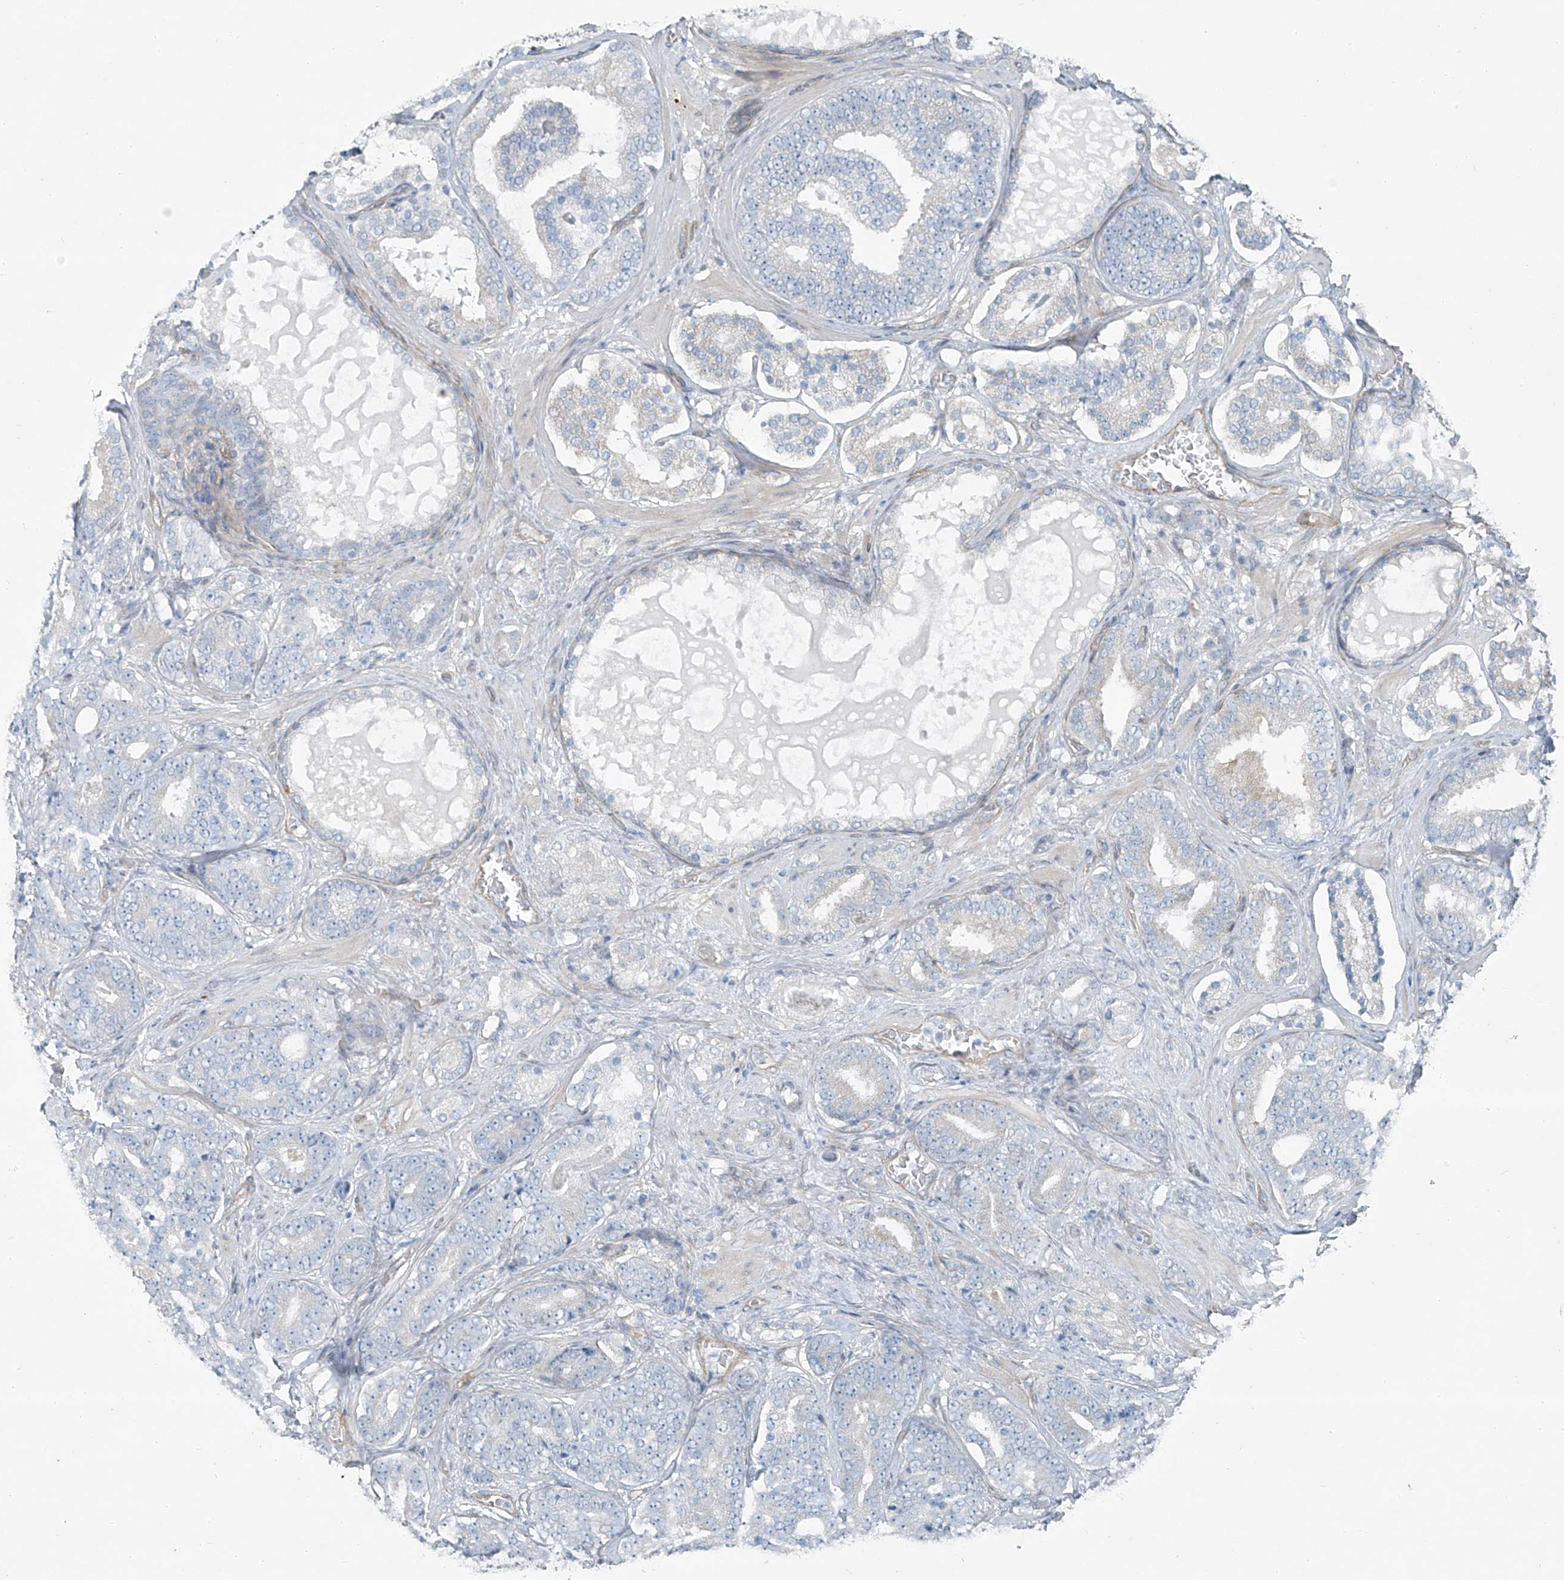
{"staining": {"intensity": "negative", "quantity": "none", "location": "none"}, "tissue": "prostate cancer", "cell_type": "Tumor cells", "image_type": "cancer", "snomed": [{"axis": "morphology", "description": "Adenocarcinoma, High grade"}, {"axis": "topography", "description": "Prostate"}], "caption": "Immunohistochemistry (IHC) micrograph of neoplastic tissue: human adenocarcinoma (high-grade) (prostate) stained with DAB exhibits no significant protein positivity in tumor cells.", "gene": "TNS2", "patient": {"sex": "male", "age": 60}}